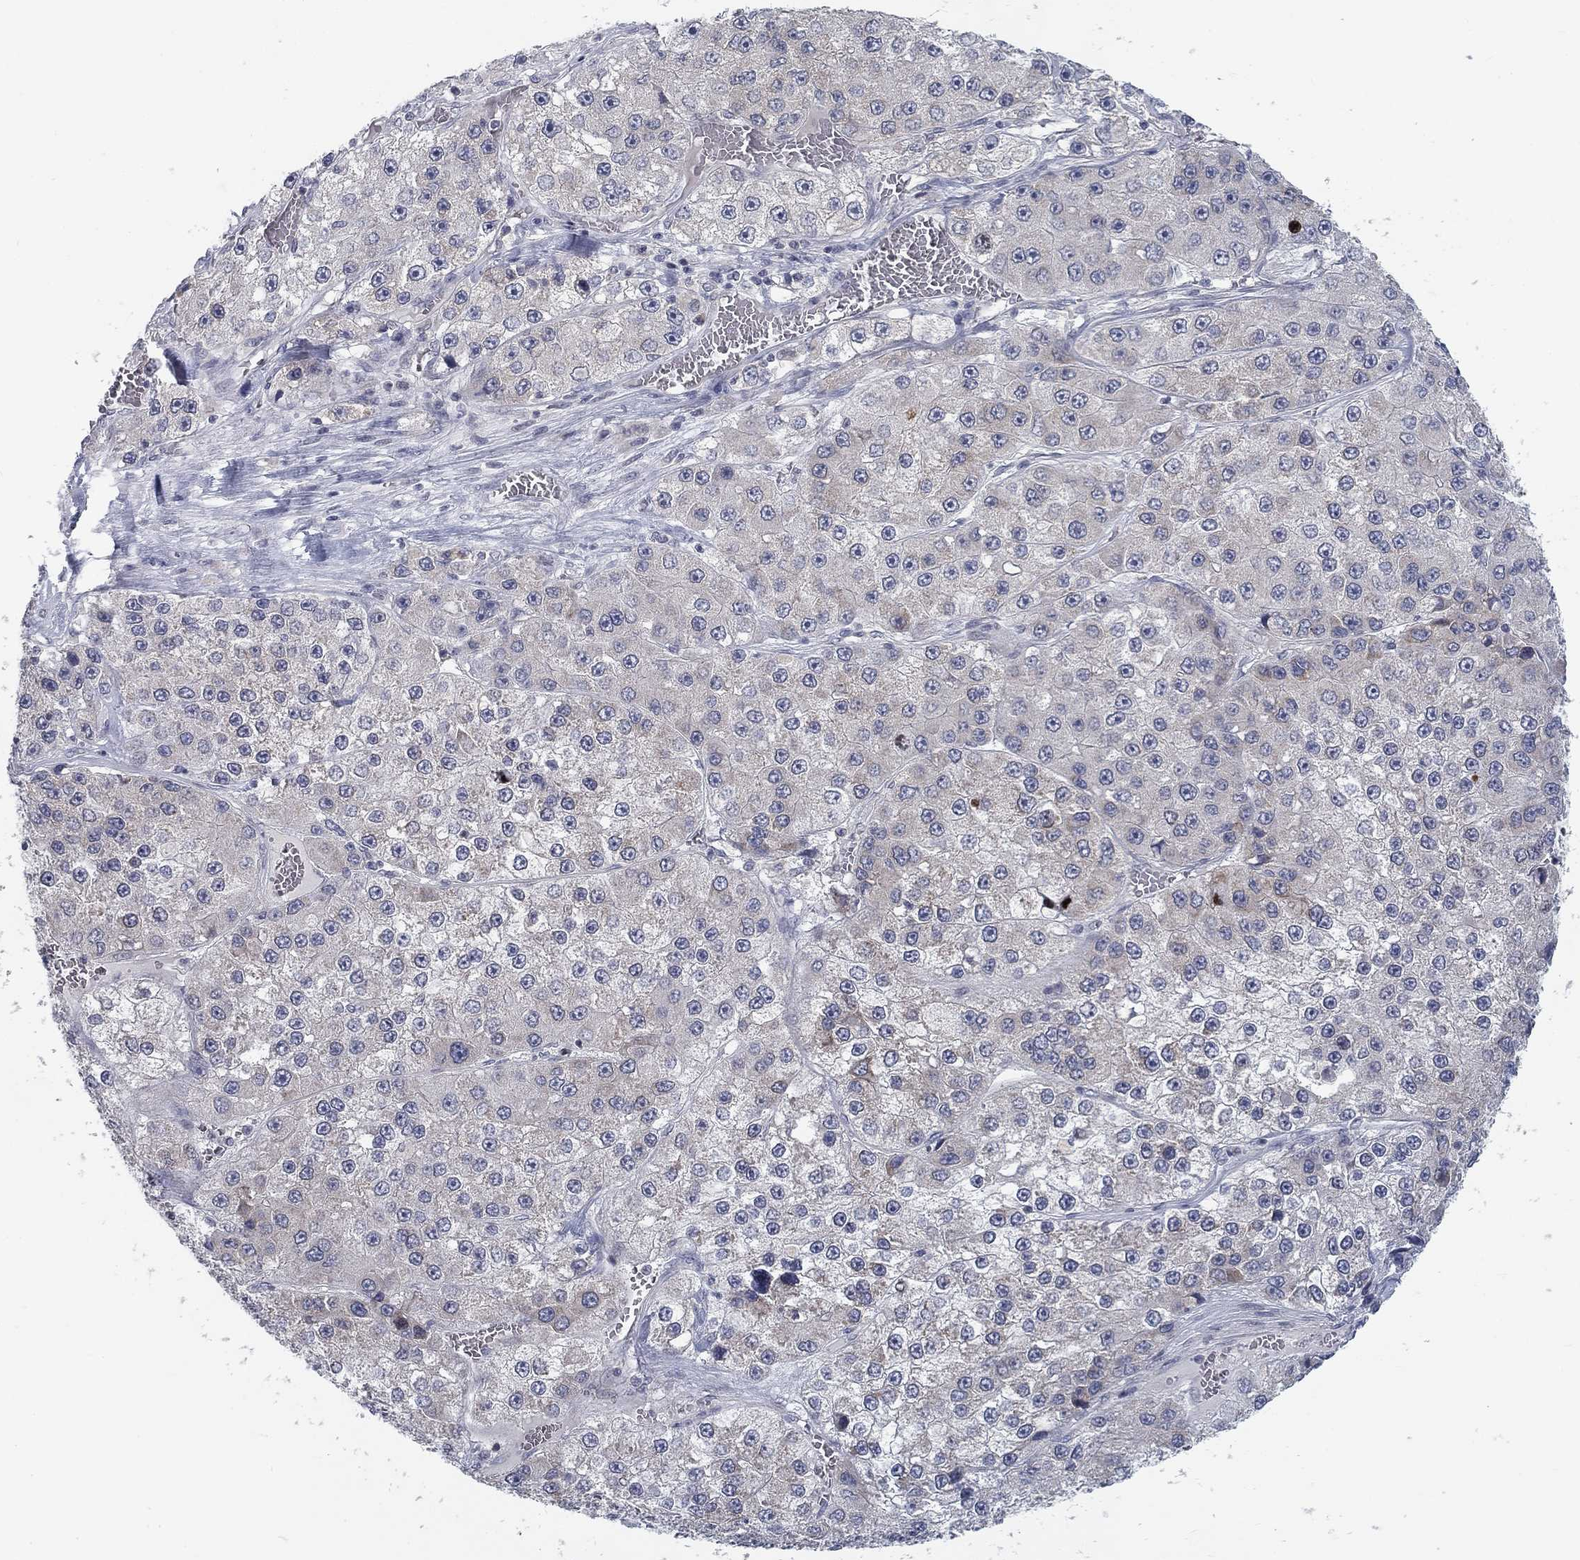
{"staining": {"intensity": "weak", "quantity": "<25%", "location": "cytoplasmic/membranous"}, "tissue": "liver cancer", "cell_type": "Tumor cells", "image_type": "cancer", "snomed": [{"axis": "morphology", "description": "Carcinoma, Hepatocellular, NOS"}, {"axis": "topography", "description": "Liver"}], "caption": "A photomicrograph of liver hepatocellular carcinoma stained for a protein shows no brown staining in tumor cells. Nuclei are stained in blue.", "gene": "ATP1A3", "patient": {"sex": "female", "age": 73}}